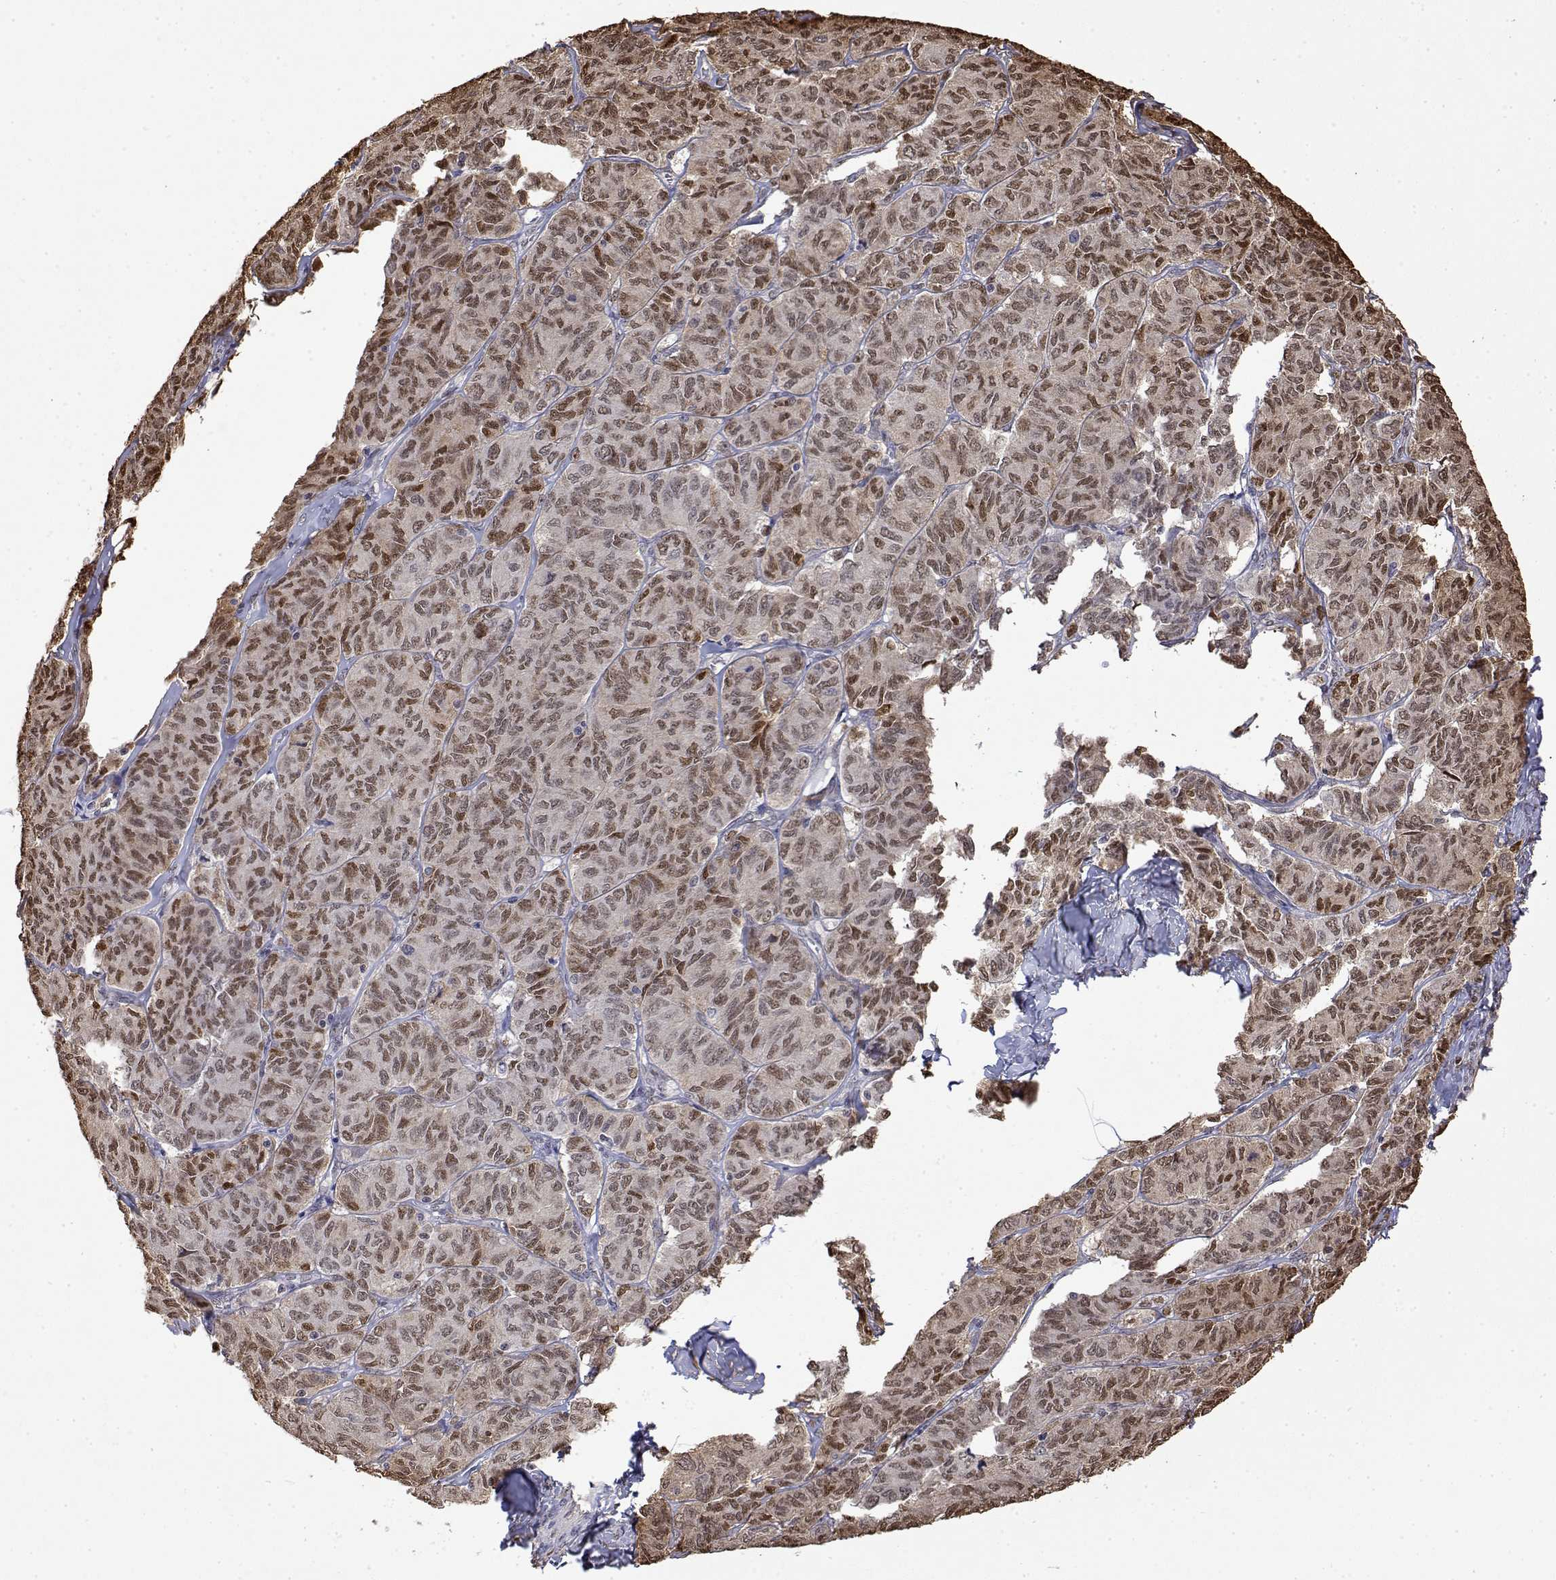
{"staining": {"intensity": "moderate", "quantity": ">75%", "location": "nuclear"}, "tissue": "ovarian cancer", "cell_type": "Tumor cells", "image_type": "cancer", "snomed": [{"axis": "morphology", "description": "Carcinoma, endometroid"}, {"axis": "topography", "description": "Ovary"}], "caption": "A medium amount of moderate nuclear staining is seen in about >75% of tumor cells in endometroid carcinoma (ovarian) tissue.", "gene": "TPI1", "patient": {"sex": "female", "age": 80}}